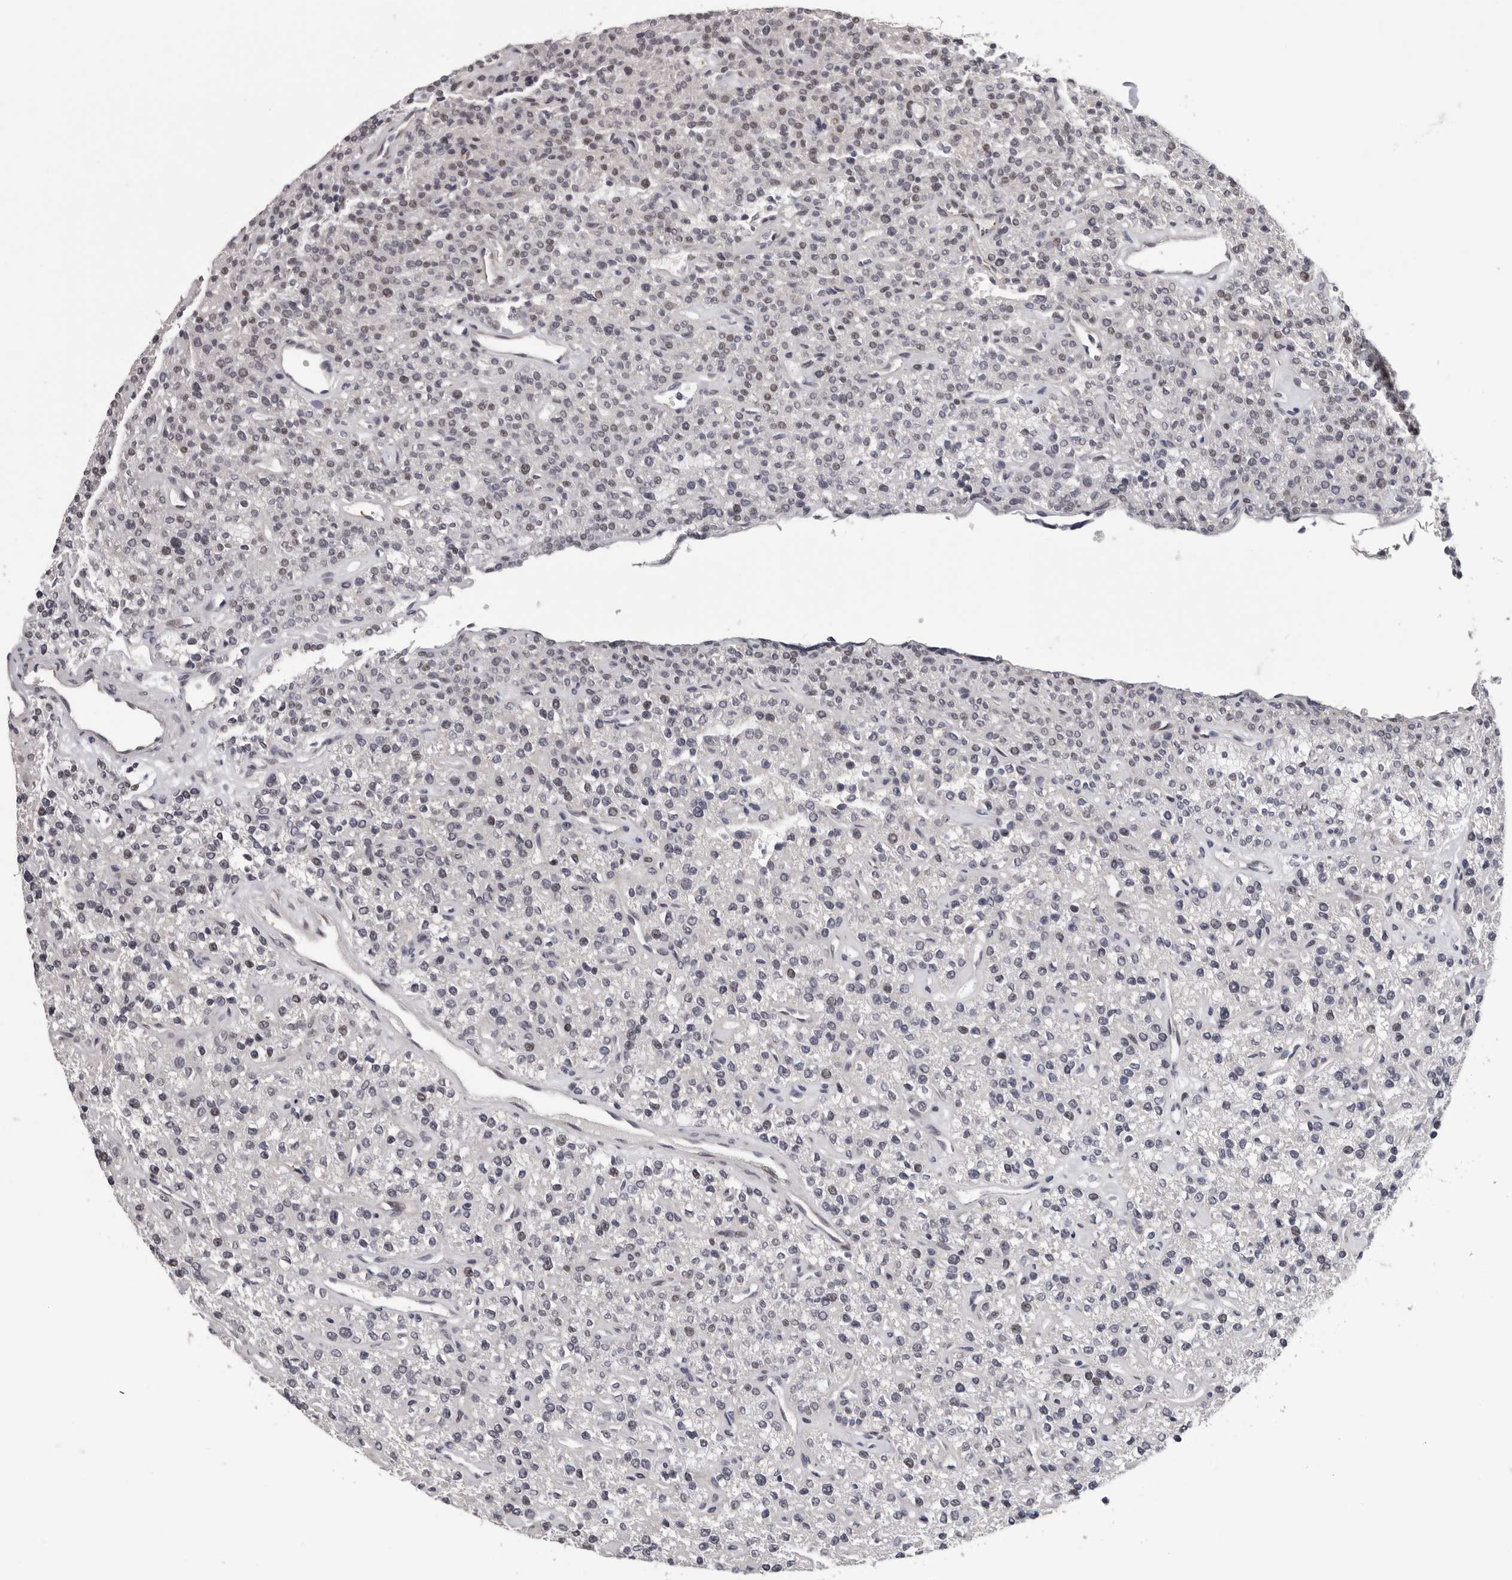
{"staining": {"intensity": "negative", "quantity": "none", "location": "none"}, "tissue": "parathyroid gland", "cell_type": "Glandular cells", "image_type": "normal", "snomed": [{"axis": "morphology", "description": "Normal tissue, NOS"}, {"axis": "topography", "description": "Parathyroid gland"}], "caption": "There is no significant positivity in glandular cells of parathyroid gland. (DAB immunohistochemistry (IHC) visualized using brightfield microscopy, high magnification).", "gene": "RALGPS2", "patient": {"sex": "male", "age": 46}}